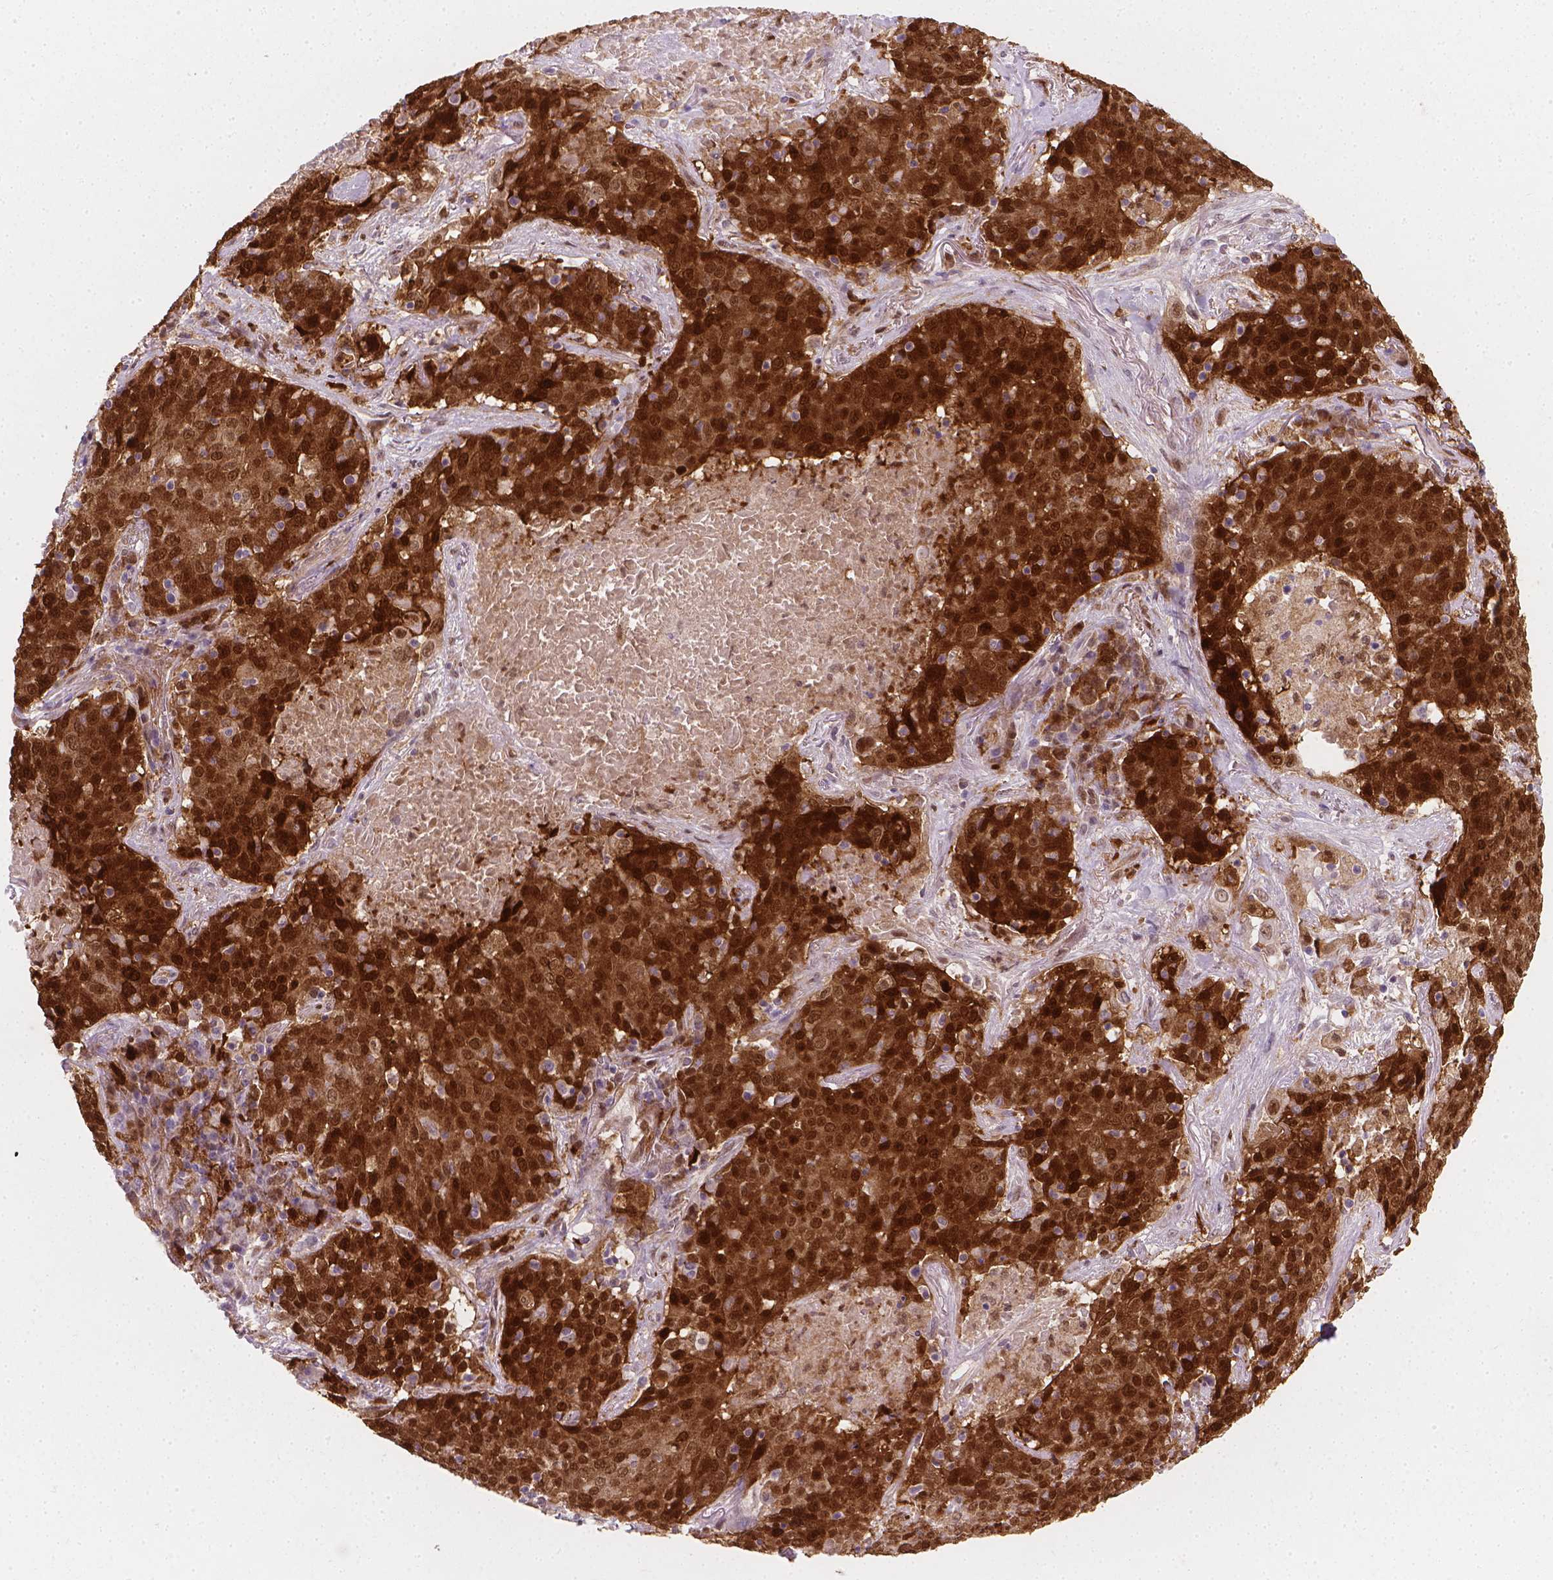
{"staining": {"intensity": "strong", "quantity": ">75%", "location": "cytoplasmic/membranous,nuclear"}, "tissue": "lung cancer", "cell_type": "Tumor cells", "image_type": "cancer", "snomed": [{"axis": "morphology", "description": "Squamous cell carcinoma, NOS"}, {"axis": "topography", "description": "Lung"}], "caption": "This image shows immunohistochemistry staining of human lung squamous cell carcinoma, with high strong cytoplasmic/membranous and nuclear positivity in about >75% of tumor cells.", "gene": "TNFAIP2", "patient": {"sex": "male", "age": 82}}